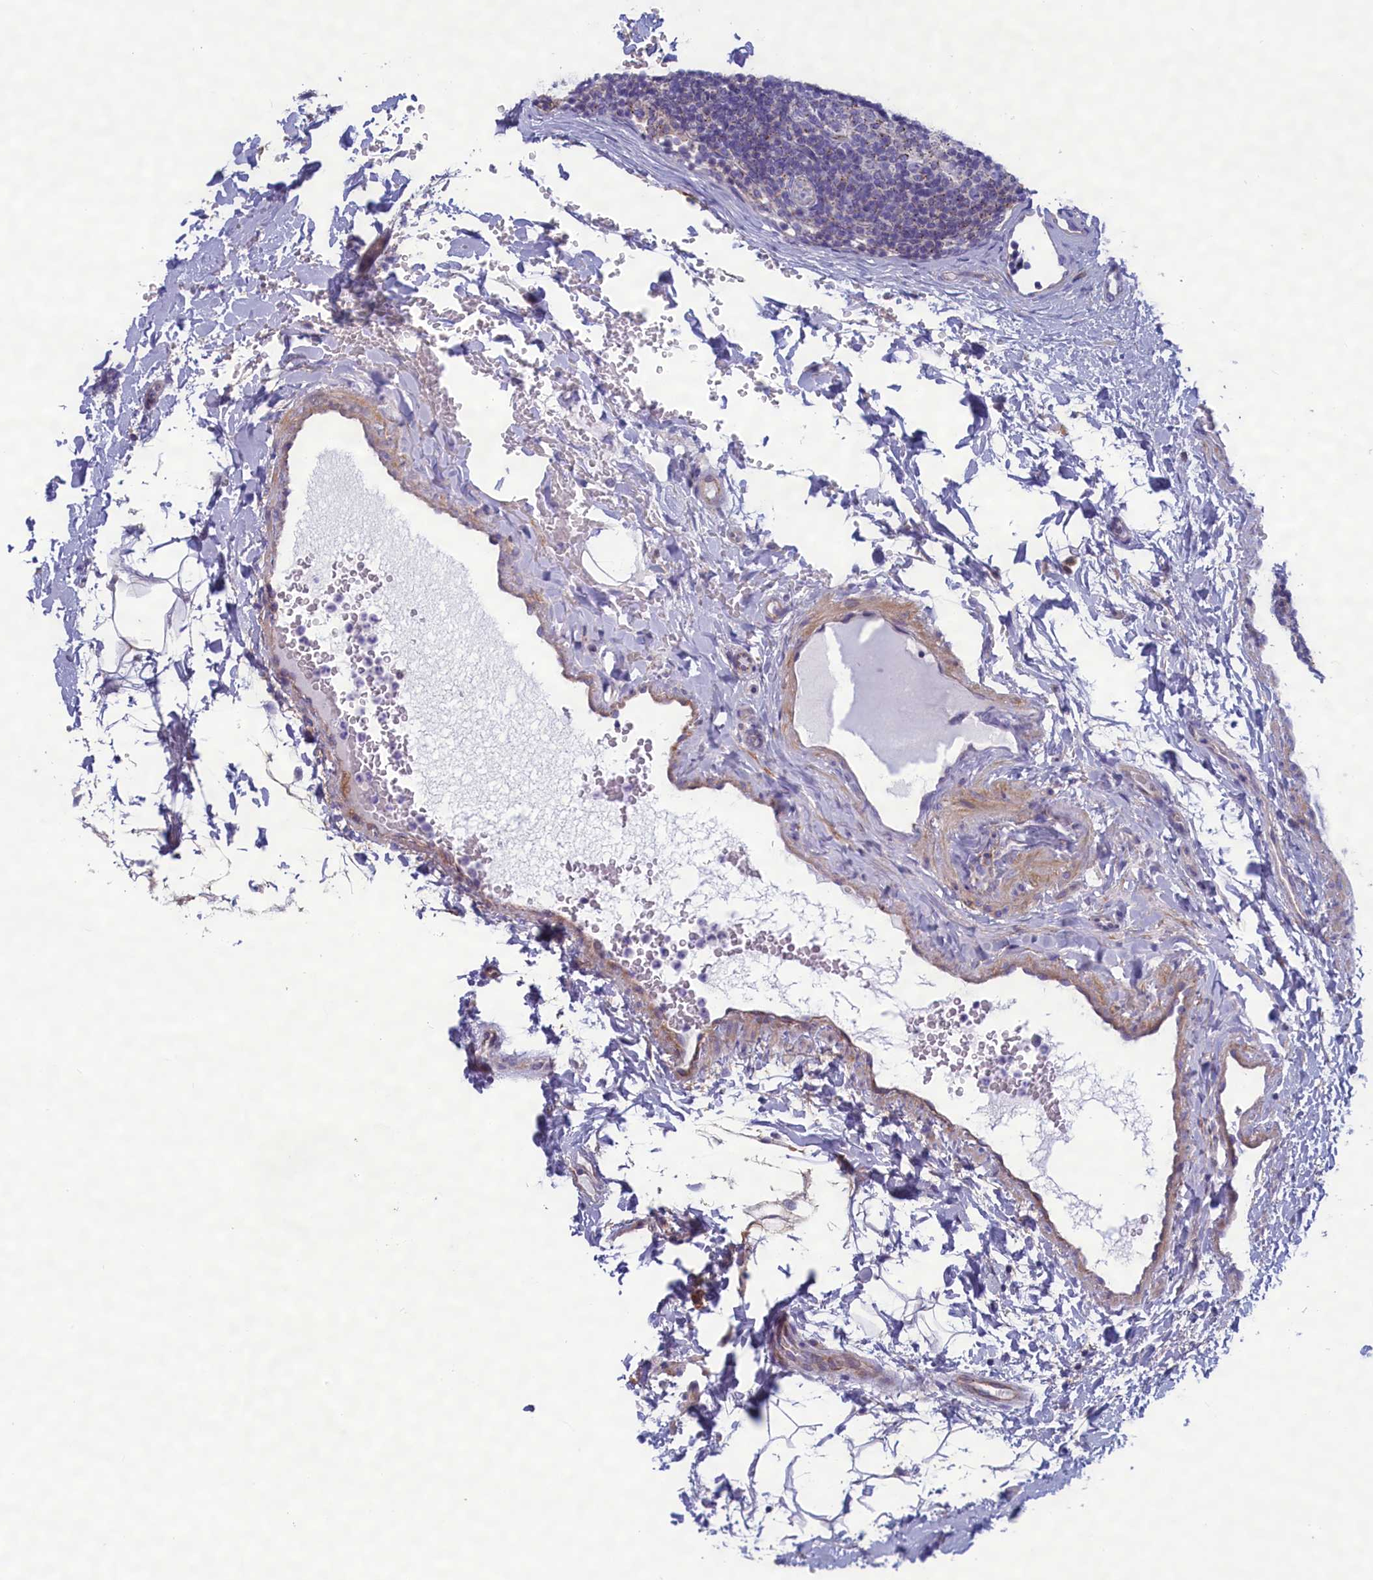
{"staining": {"intensity": "negative", "quantity": "none", "location": "none"}, "tissue": "lymph node", "cell_type": "Germinal center cells", "image_type": "normal", "snomed": [{"axis": "morphology", "description": "Normal tissue, NOS"}, {"axis": "topography", "description": "Lymph node"}], "caption": "Unremarkable lymph node was stained to show a protein in brown. There is no significant expression in germinal center cells. (Stains: DAB IHC with hematoxylin counter stain, Microscopy: brightfield microscopy at high magnification).", "gene": "MPV17L2", "patient": {"sex": "female", "age": 22}}